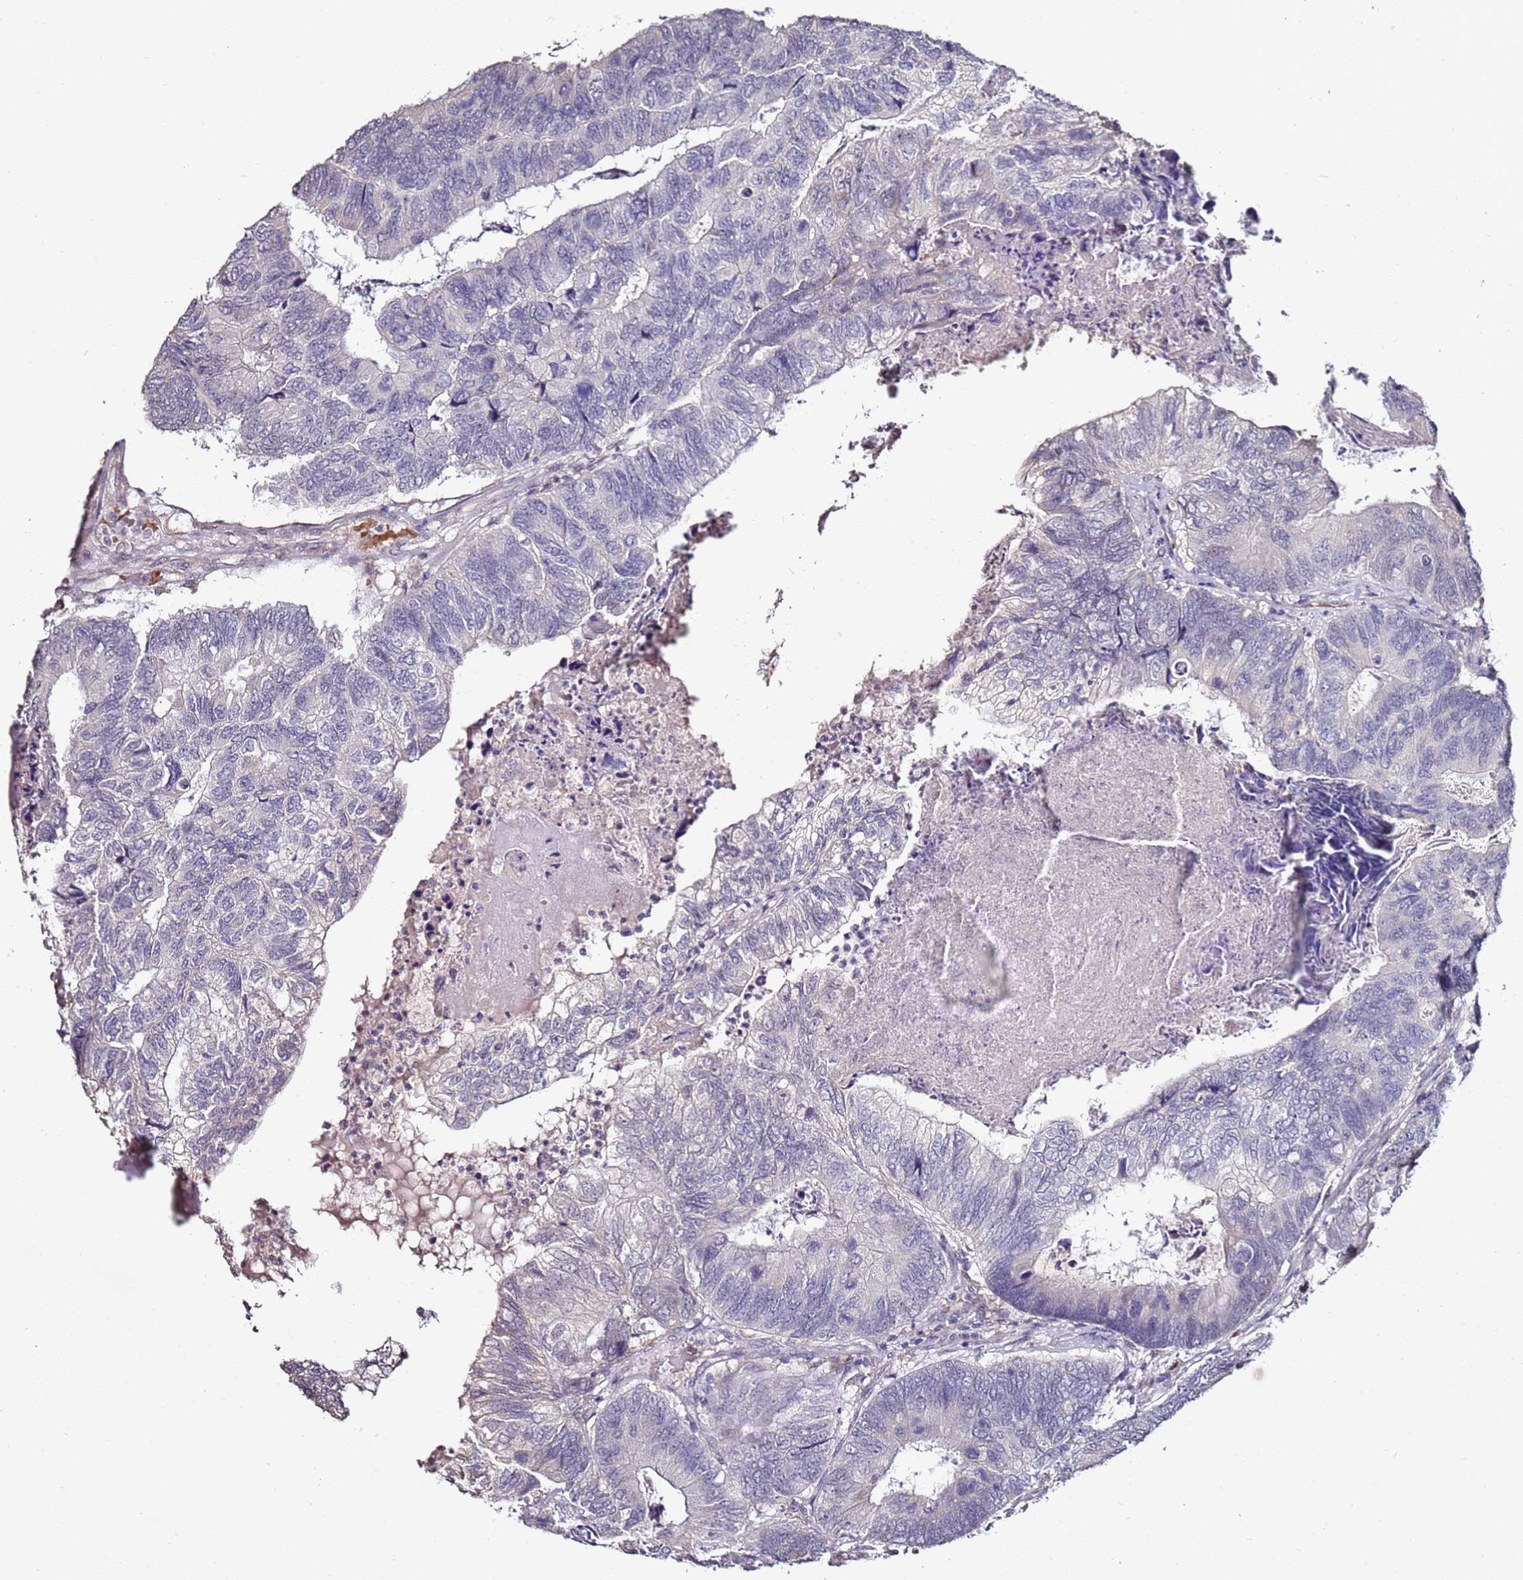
{"staining": {"intensity": "negative", "quantity": "none", "location": "none"}, "tissue": "colorectal cancer", "cell_type": "Tumor cells", "image_type": "cancer", "snomed": [{"axis": "morphology", "description": "Adenocarcinoma, NOS"}, {"axis": "topography", "description": "Colon"}], "caption": "This is a image of immunohistochemistry (IHC) staining of adenocarcinoma (colorectal), which shows no positivity in tumor cells.", "gene": "C3orf80", "patient": {"sex": "female", "age": 67}}